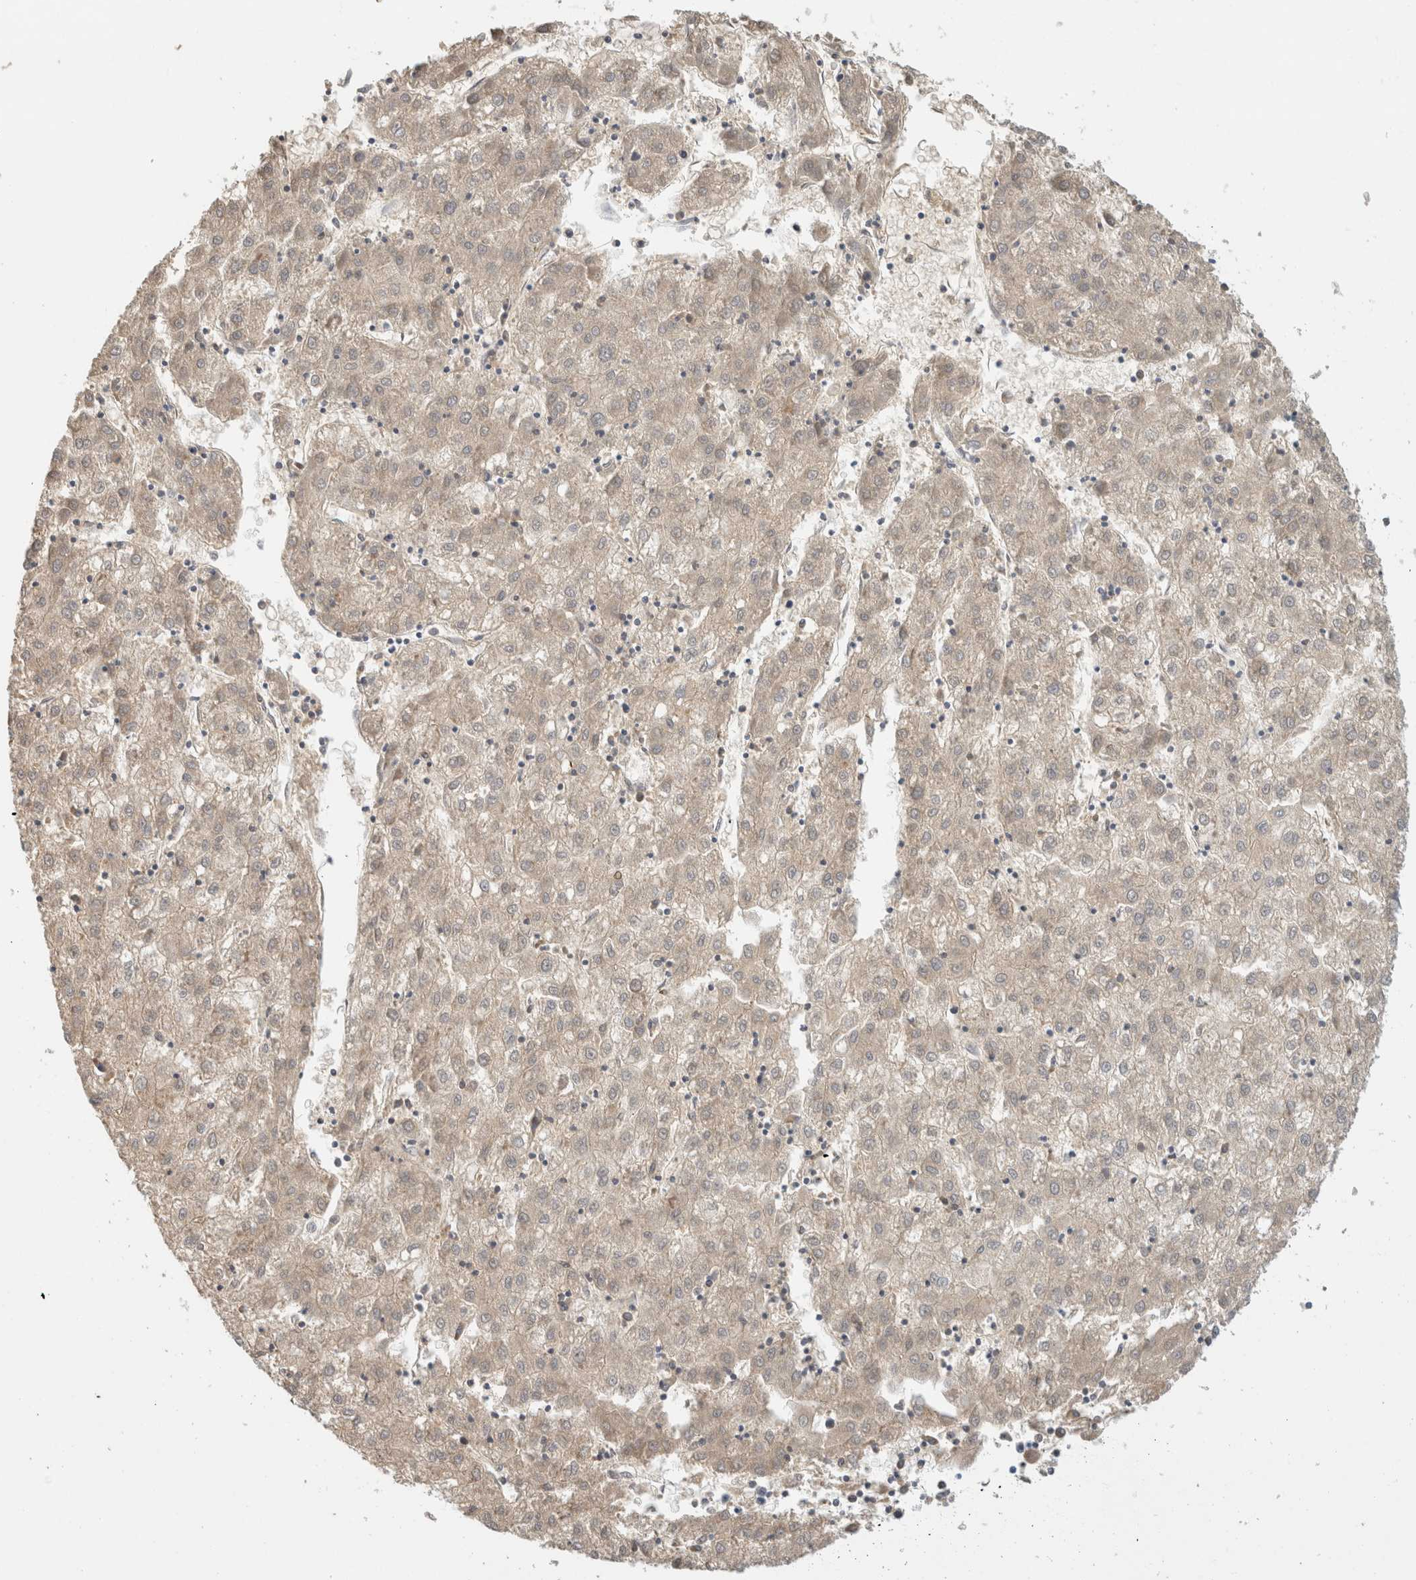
{"staining": {"intensity": "negative", "quantity": "none", "location": "none"}, "tissue": "liver cancer", "cell_type": "Tumor cells", "image_type": "cancer", "snomed": [{"axis": "morphology", "description": "Carcinoma, Hepatocellular, NOS"}, {"axis": "topography", "description": "Liver"}], "caption": "This image is of liver cancer stained with immunohistochemistry (IHC) to label a protein in brown with the nuclei are counter-stained blue. There is no expression in tumor cells.", "gene": "ARG1", "patient": {"sex": "male", "age": 72}}